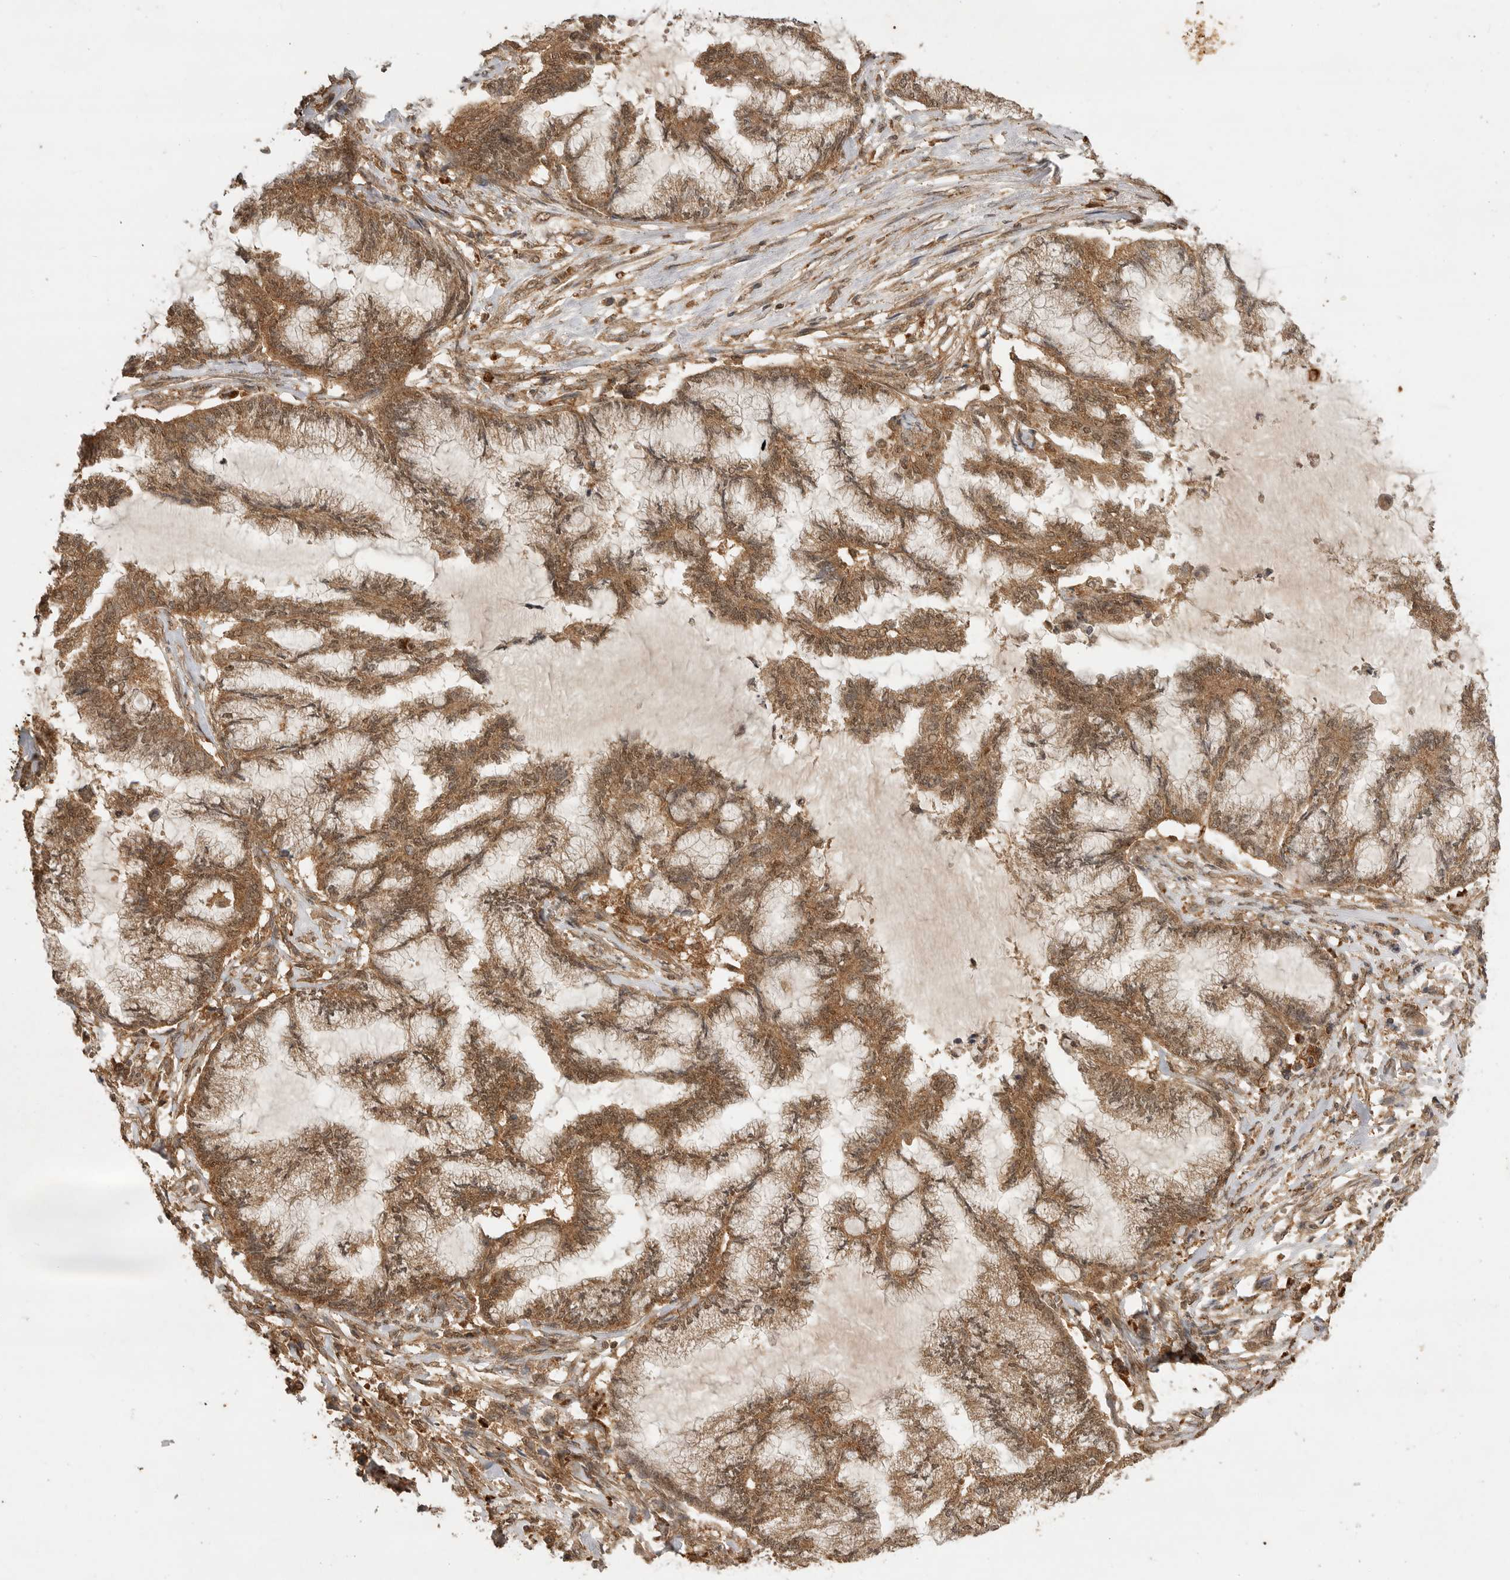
{"staining": {"intensity": "moderate", "quantity": ">75%", "location": "cytoplasmic/membranous,nuclear"}, "tissue": "endometrial cancer", "cell_type": "Tumor cells", "image_type": "cancer", "snomed": [{"axis": "morphology", "description": "Adenocarcinoma, NOS"}, {"axis": "topography", "description": "Endometrium"}], "caption": "Protein staining shows moderate cytoplasmic/membranous and nuclear positivity in approximately >75% of tumor cells in endometrial cancer (adenocarcinoma). The staining is performed using DAB (3,3'-diaminobenzidine) brown chromogen to label protein expression. The nuclei are counter-stained blue using hematoxylin.", "gene": "ICOSLG", "patient": {"sex": "female", "age": 86}}